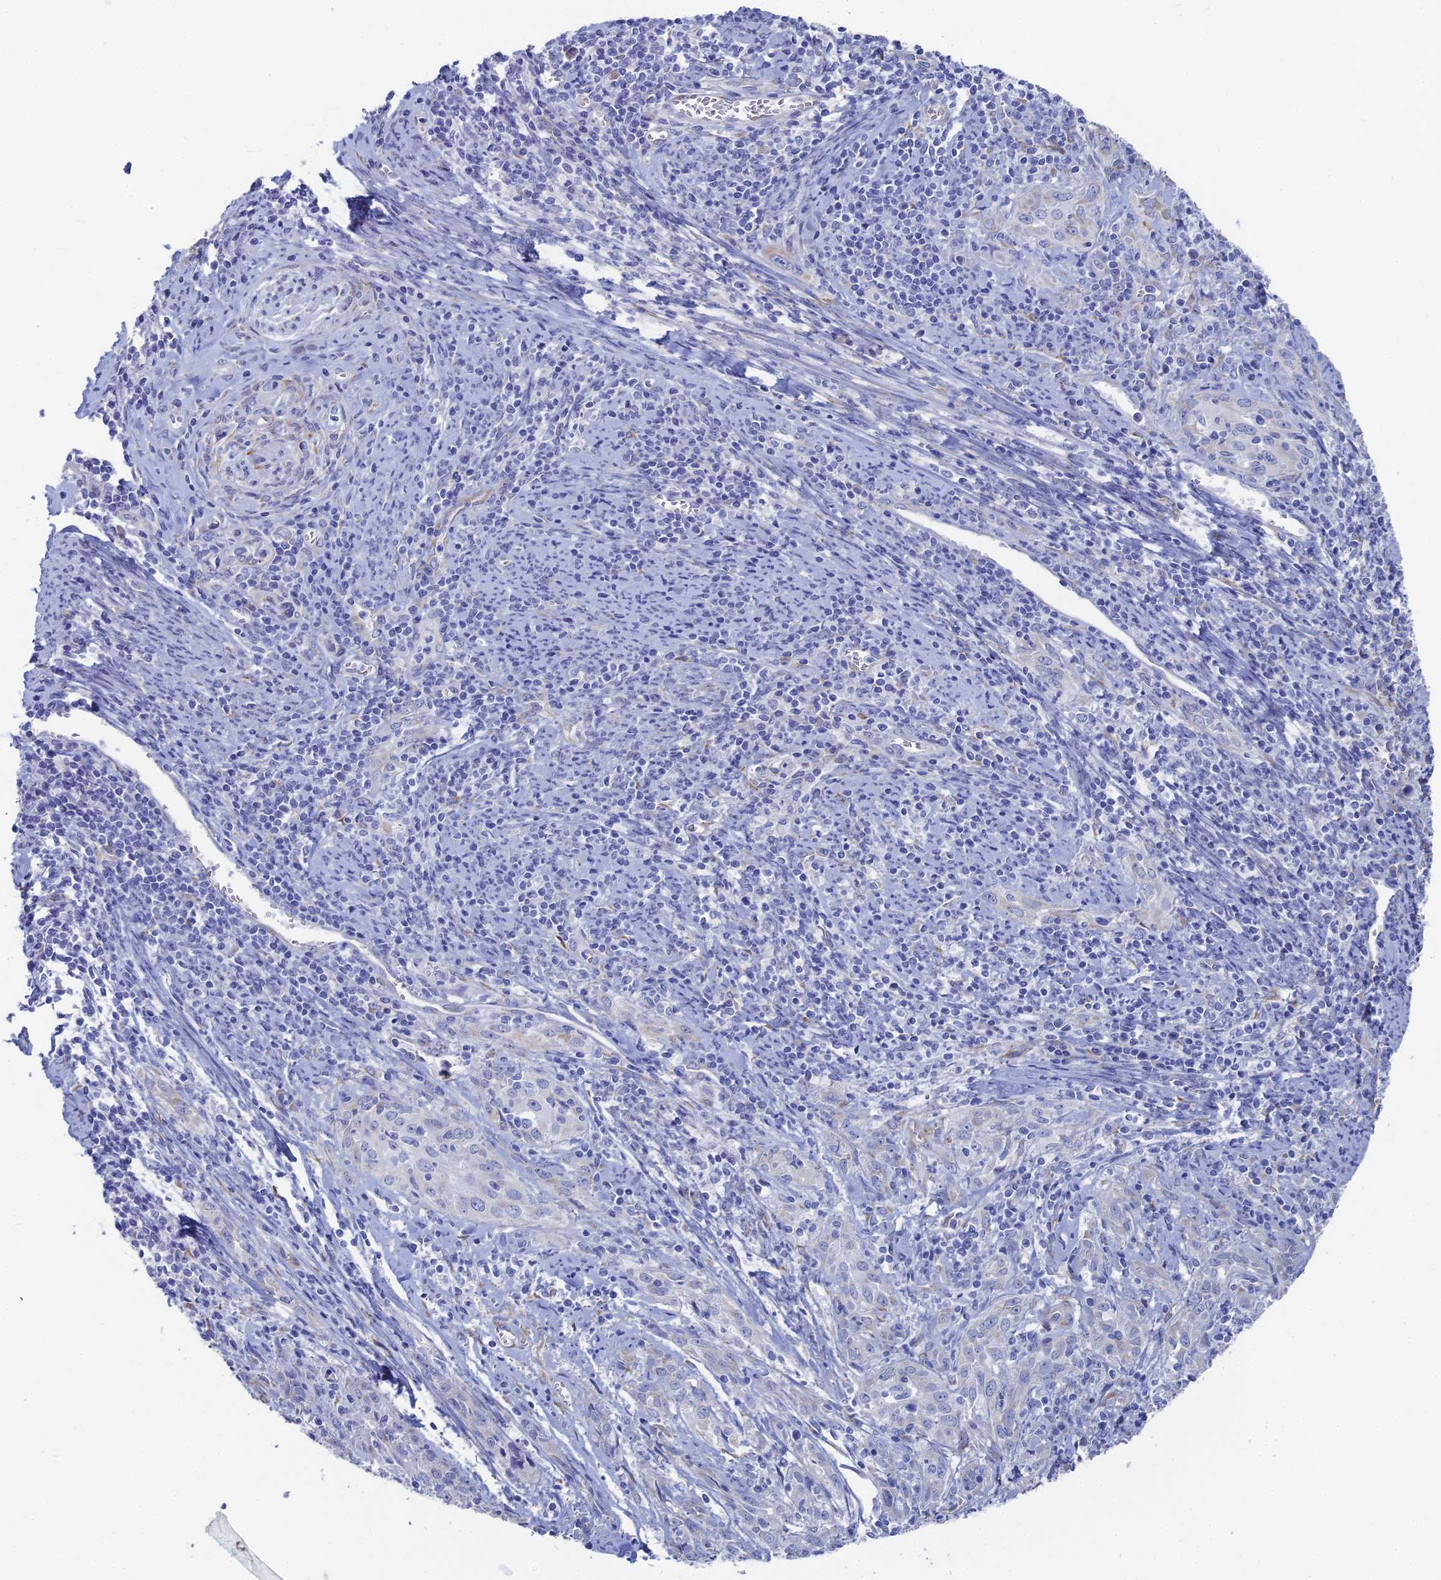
{"staining": {"intensity": "negative", "quantity": "none", "location": "none"}, "tissue": "cervical cancer", "cell_type": "Tumor cells", "image_type": "cancer", "snomed": [{"axis": "morphology", "description": "Squamous cell carcinoma, NOS"}, {"axis": "topography", "description": "Cervix"}], "caption": "Immunohistochemistry histopathology image of neoplastic tissue: human cervical squamous cell carcinoma stained with DAB (3,3'-diaminobenzidine) exhibits no significant protein staining in tumor cells.", "gene": "TNNT3", "patient": {"sex": "female", "age": 57}}